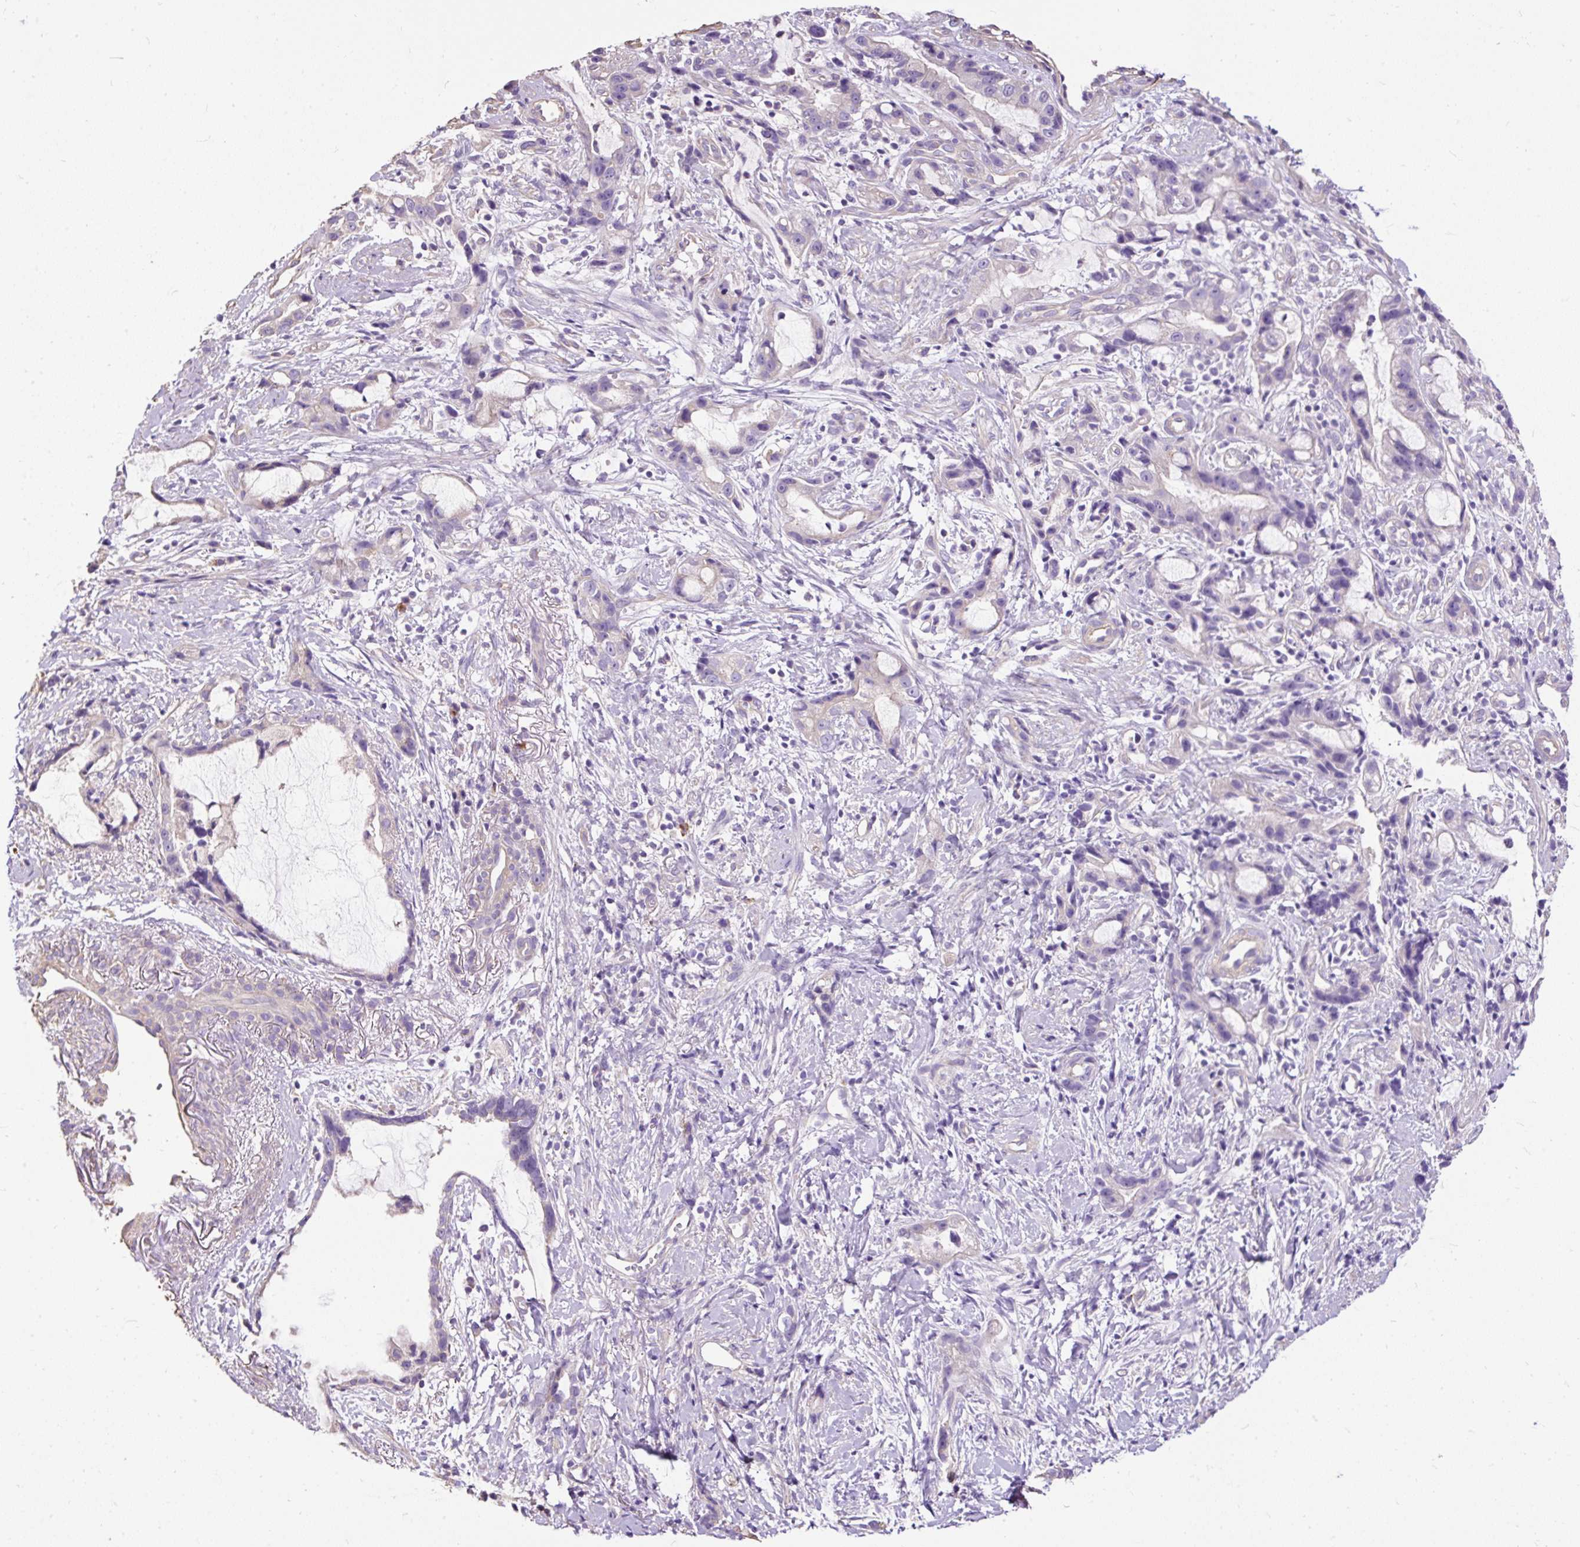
{"staining": {"intensity": "weak", "quantity": "<25%", "location": "cytoplasmic/membranous"}, "tissue": "stomach cancer", "cell_type": "Tumor cells", "image_type": "cancer", "snomed": [{"axis": "morphology", "description": "Adenocarcinoma, NOS"}, {"axis": "topography", "description": "Stomach"}], "caption": "Histopathology image shows no significant protein positivity in tumor cells of stomach cancer.", "gene": "PDIA2", "patient": {"sex": "male", "age": 55}}